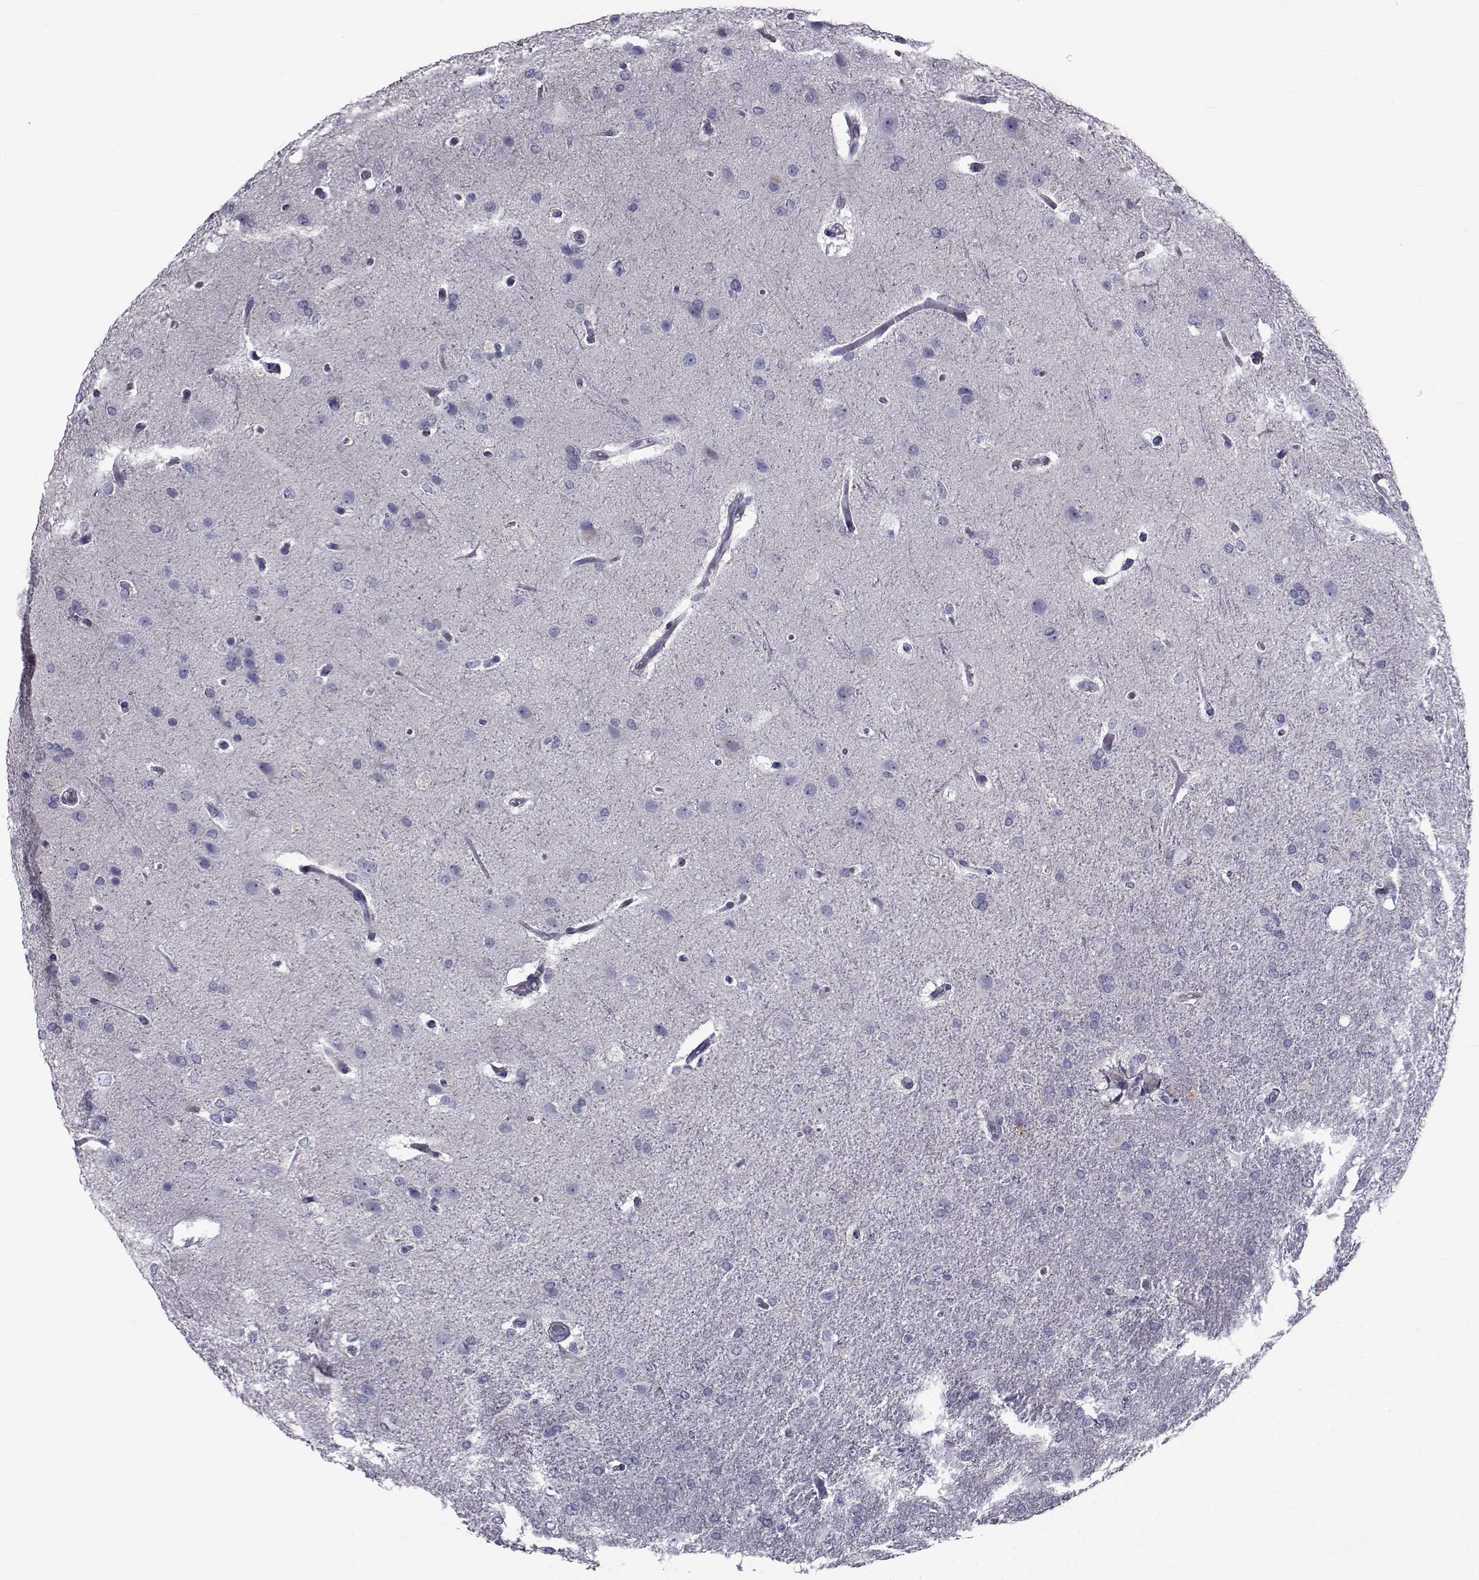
{"staining": {"intensity": "negative", "quantity": "none", "location": "none"}, "tissue": "glioma", "cell_type": "Tumor cells", "image_type": "cancer", "snomed": [{"axis": "morphology", "description": "Glioma, malignant, High grade"}, {"axis": "topography", "description": "Brain"}], "caption": "Immunohistochemistry photomicrograph of glioma stained for a protein (brown), which reveals no expression in tumor cells. Brightfield microscopy of IHC stained with DAB (brown) and hematoxylin (blue), captured at high magnification.", "gene": "FDXR", "patient": {"sex": "male", "age": 68}}